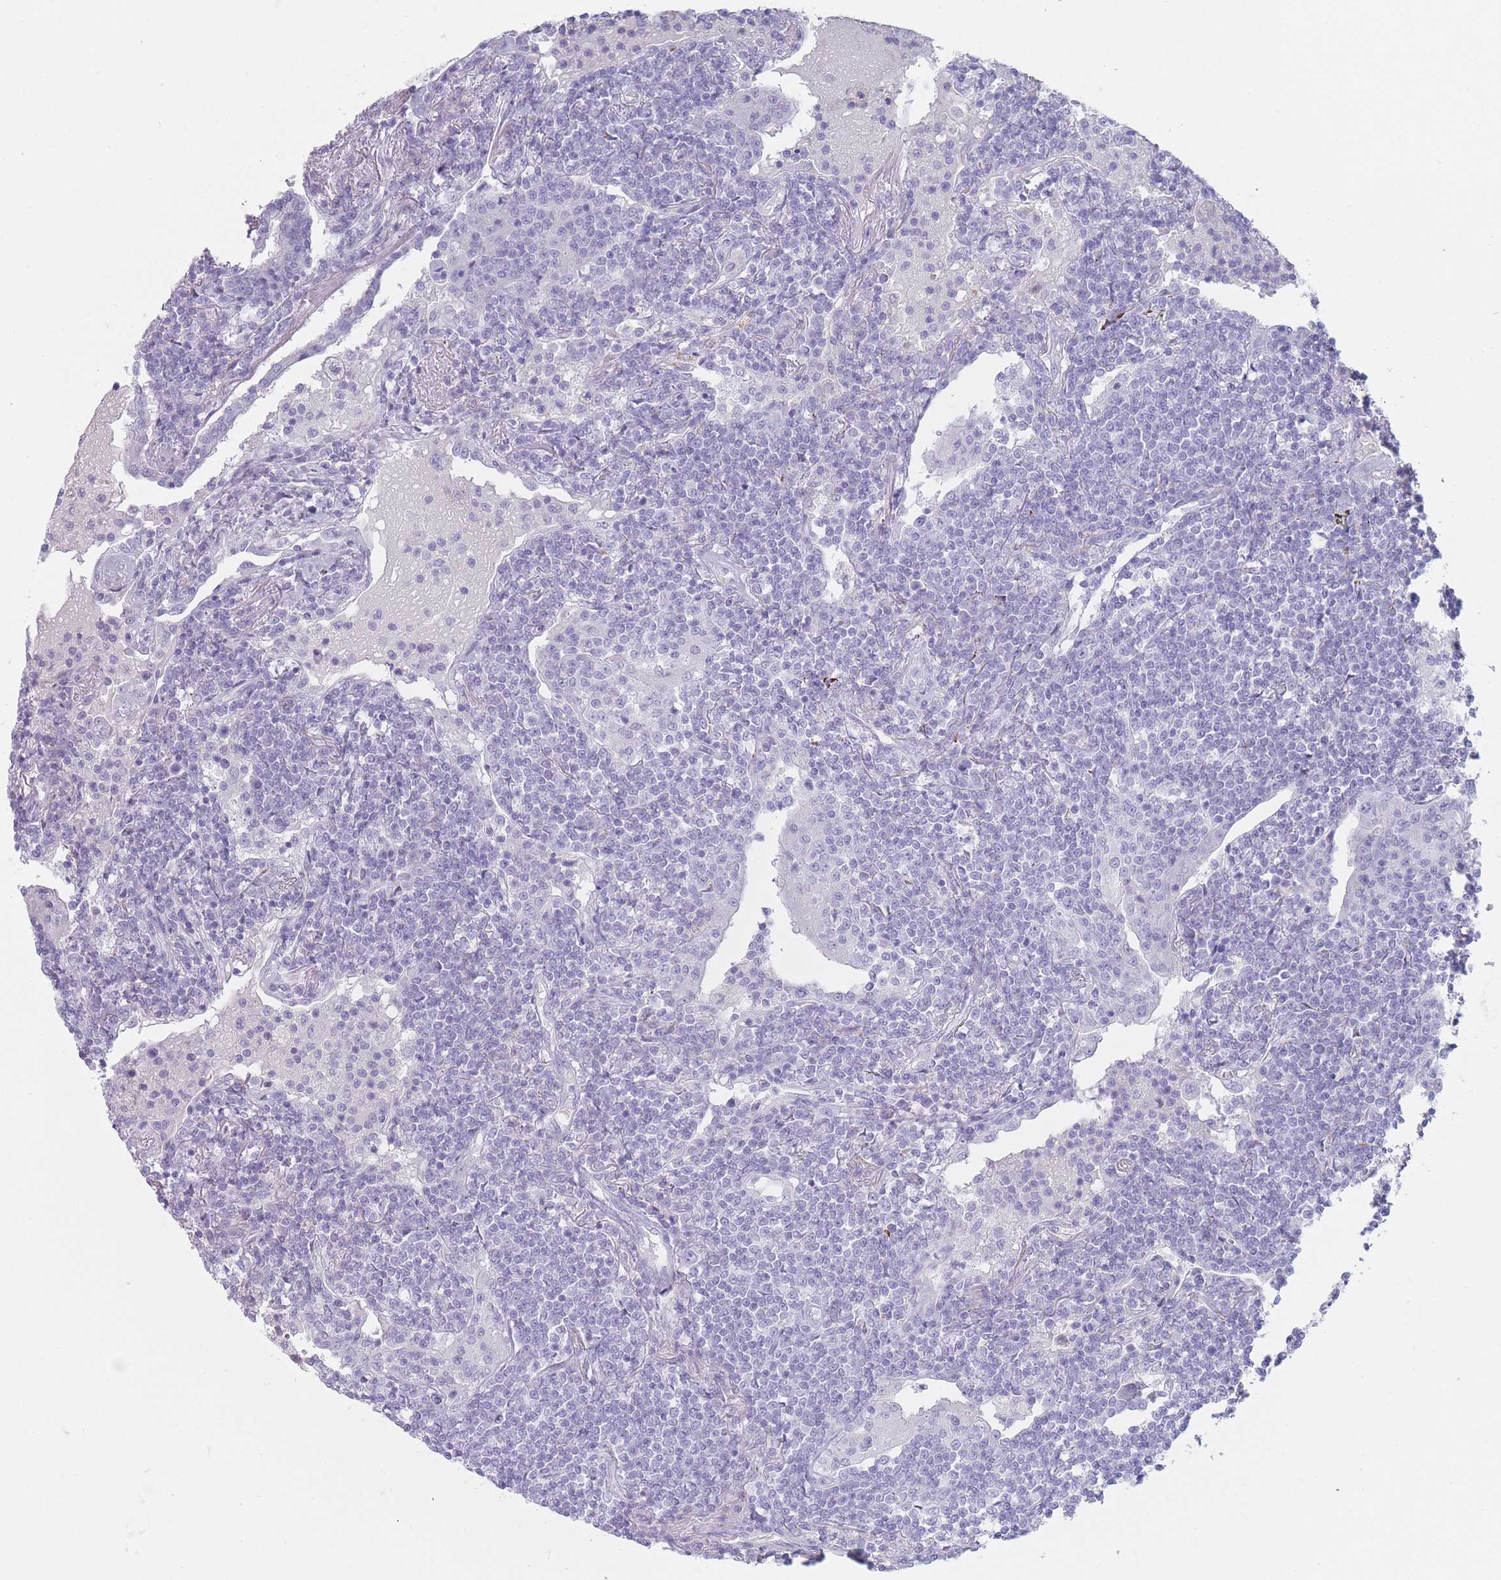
{"staining": {"intensity": "negative", "quantity": "none", "location": "none"}, "tissue": "lymphoma", "cell_type": "Tumor cells", "image_type": "cancer", "snomed": [{"axis": "morphology", "description": "Malignant lymphoma, non-Hodgkin's type, Low grade"}, {"axis": "topography", "description": "Lung"}], "caption": "This is an immunohistochemistry photomicrograph of human low-grade malignant lymphoma, non-Hodgkin's type. There is no staining in tumor cells.", "gene": "GPR12", "patient": {"sex": "female", "age": 71}}